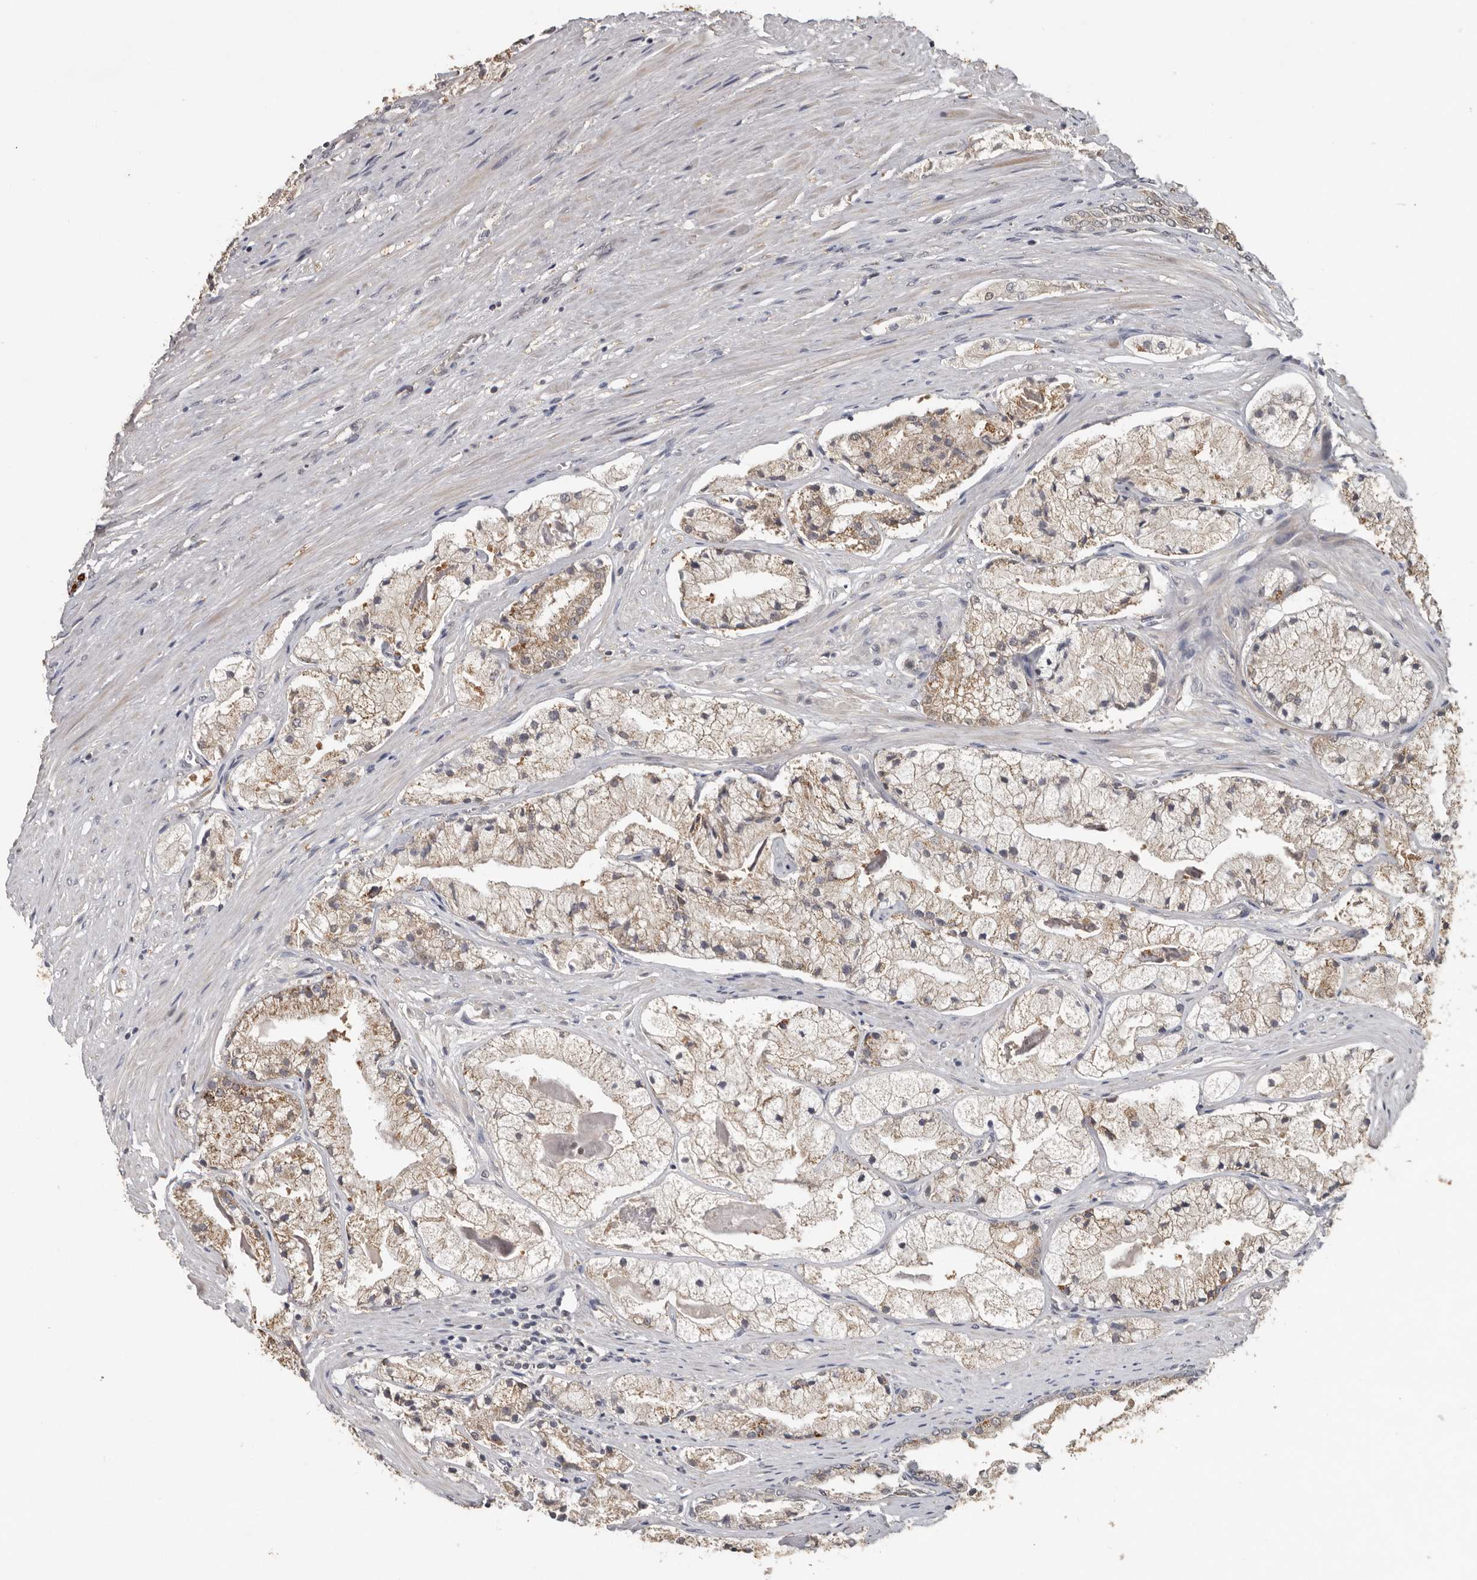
{"staining": {"intensity": "weak", "quantity": ">75%", "location": "cytoplasmic/membranous"}, "tissue": "prostate cancer", "cell_type": "Tumor cells", "image_type": "cancer", "snomed": [{"axis": "morphology", "description": "Adenocarcinoma, High grade"}, {"axis": "topography", "description": "Prostate"}], "caption": "Immunohistochemistry micrograph of neoplastic tissue: human prostate cancer (adenocarcinoma (high-grade)) stained using IHC demonstrates low levels of weak protein expression localized specifically in the cytoplasmic/membranous of tumor cells, appearing as a cytoplasmic/membranous brown color.", "gene": "MTF1", "patient": {"sex": "male", "age": 50}}